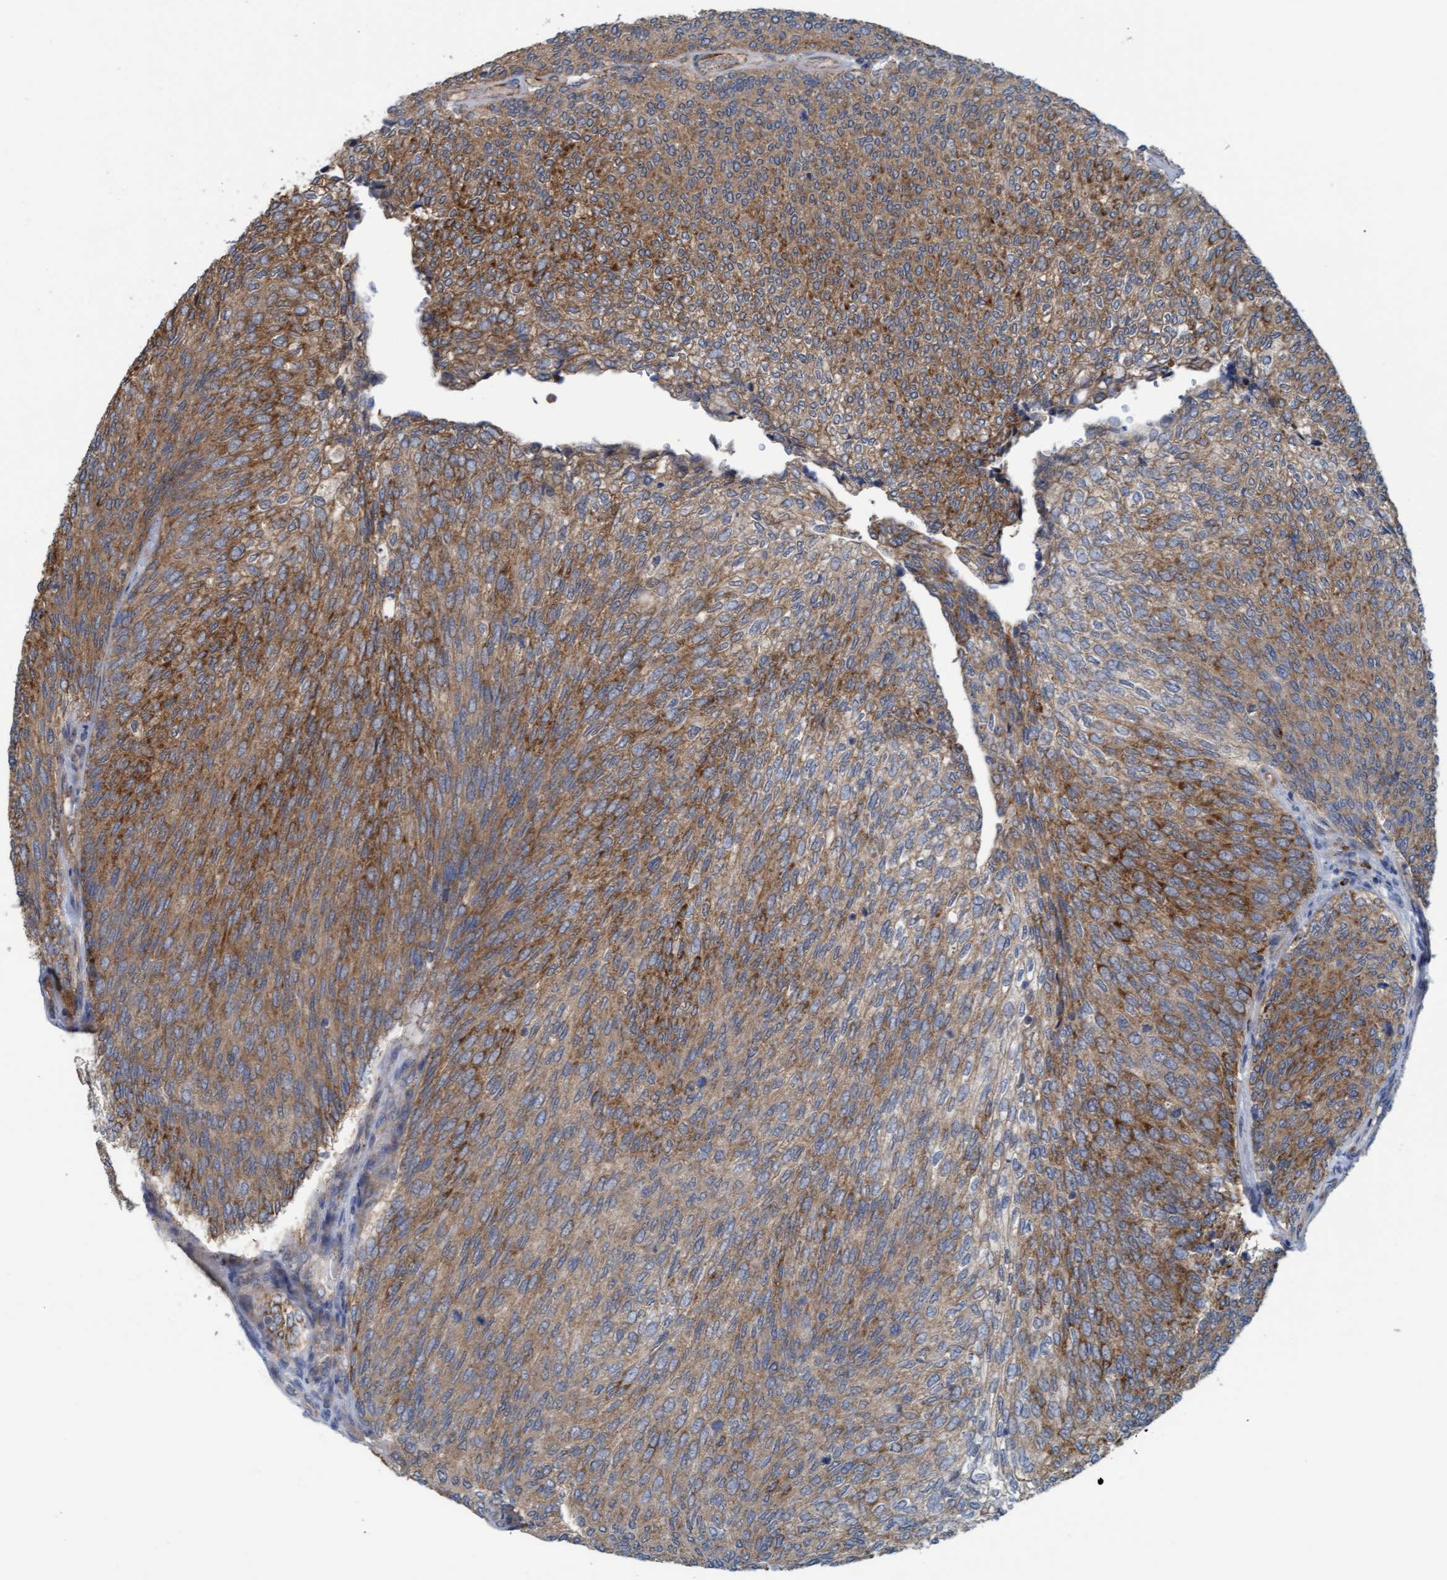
{"staining": {"intensity": "moderate", "quantity": ">75%", "location": "cytoplasmic/membranous"}, "tissue": "urothelial cancer", "cell_type": "Tumor cells", "image_type": "cancer", "snomed": [{"axis": "morphology", "description": "Urothelial carcinoma, Low grade"}, {"axis": "topography", "description": "Urinary bladder"}], "caption": "Urothelial carcinoma (low-grade) stained for a protein reveals moderate cytoplasmic/membranous positivity in tumor cells.", "gene": "LRSAM1", "patient": {"sex": "female", "age": 79}}